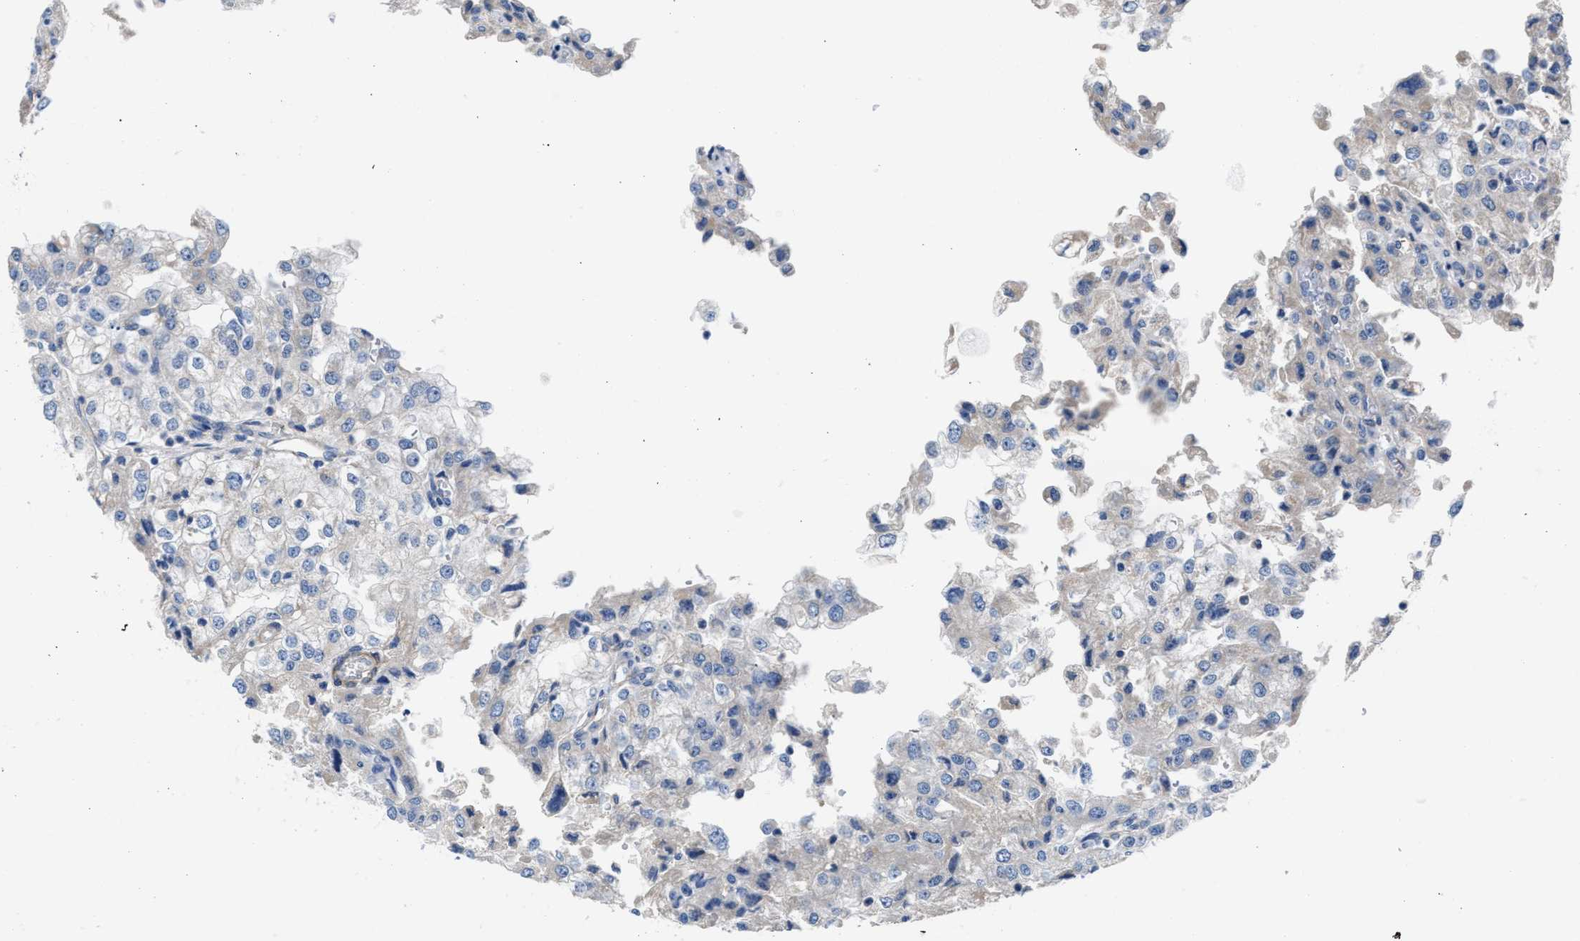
{"staining": {"intensity": "negative", "quantity": "none", "location": "none"}, "tissue": "renal cancer", "cell_type": "Tumor cells", "image_type": "cancer", "snomed": [{"axis": "morphology", "description": "Adenocarcinoma, NOS"}, {"axis": "topography", "description": "Kidney"}], "caption": "High power microscopy micrograph of an immunohistochemistry (IHC) photomicrograph of renal cancer (adenocarcinoma), revealing no significant expression in tumor cells. (DAB immunohistochemistry visualized using brightfield microscopy, high magnification).", "gene": "PARG", "patient": {"sex": "female", "age": 54}}